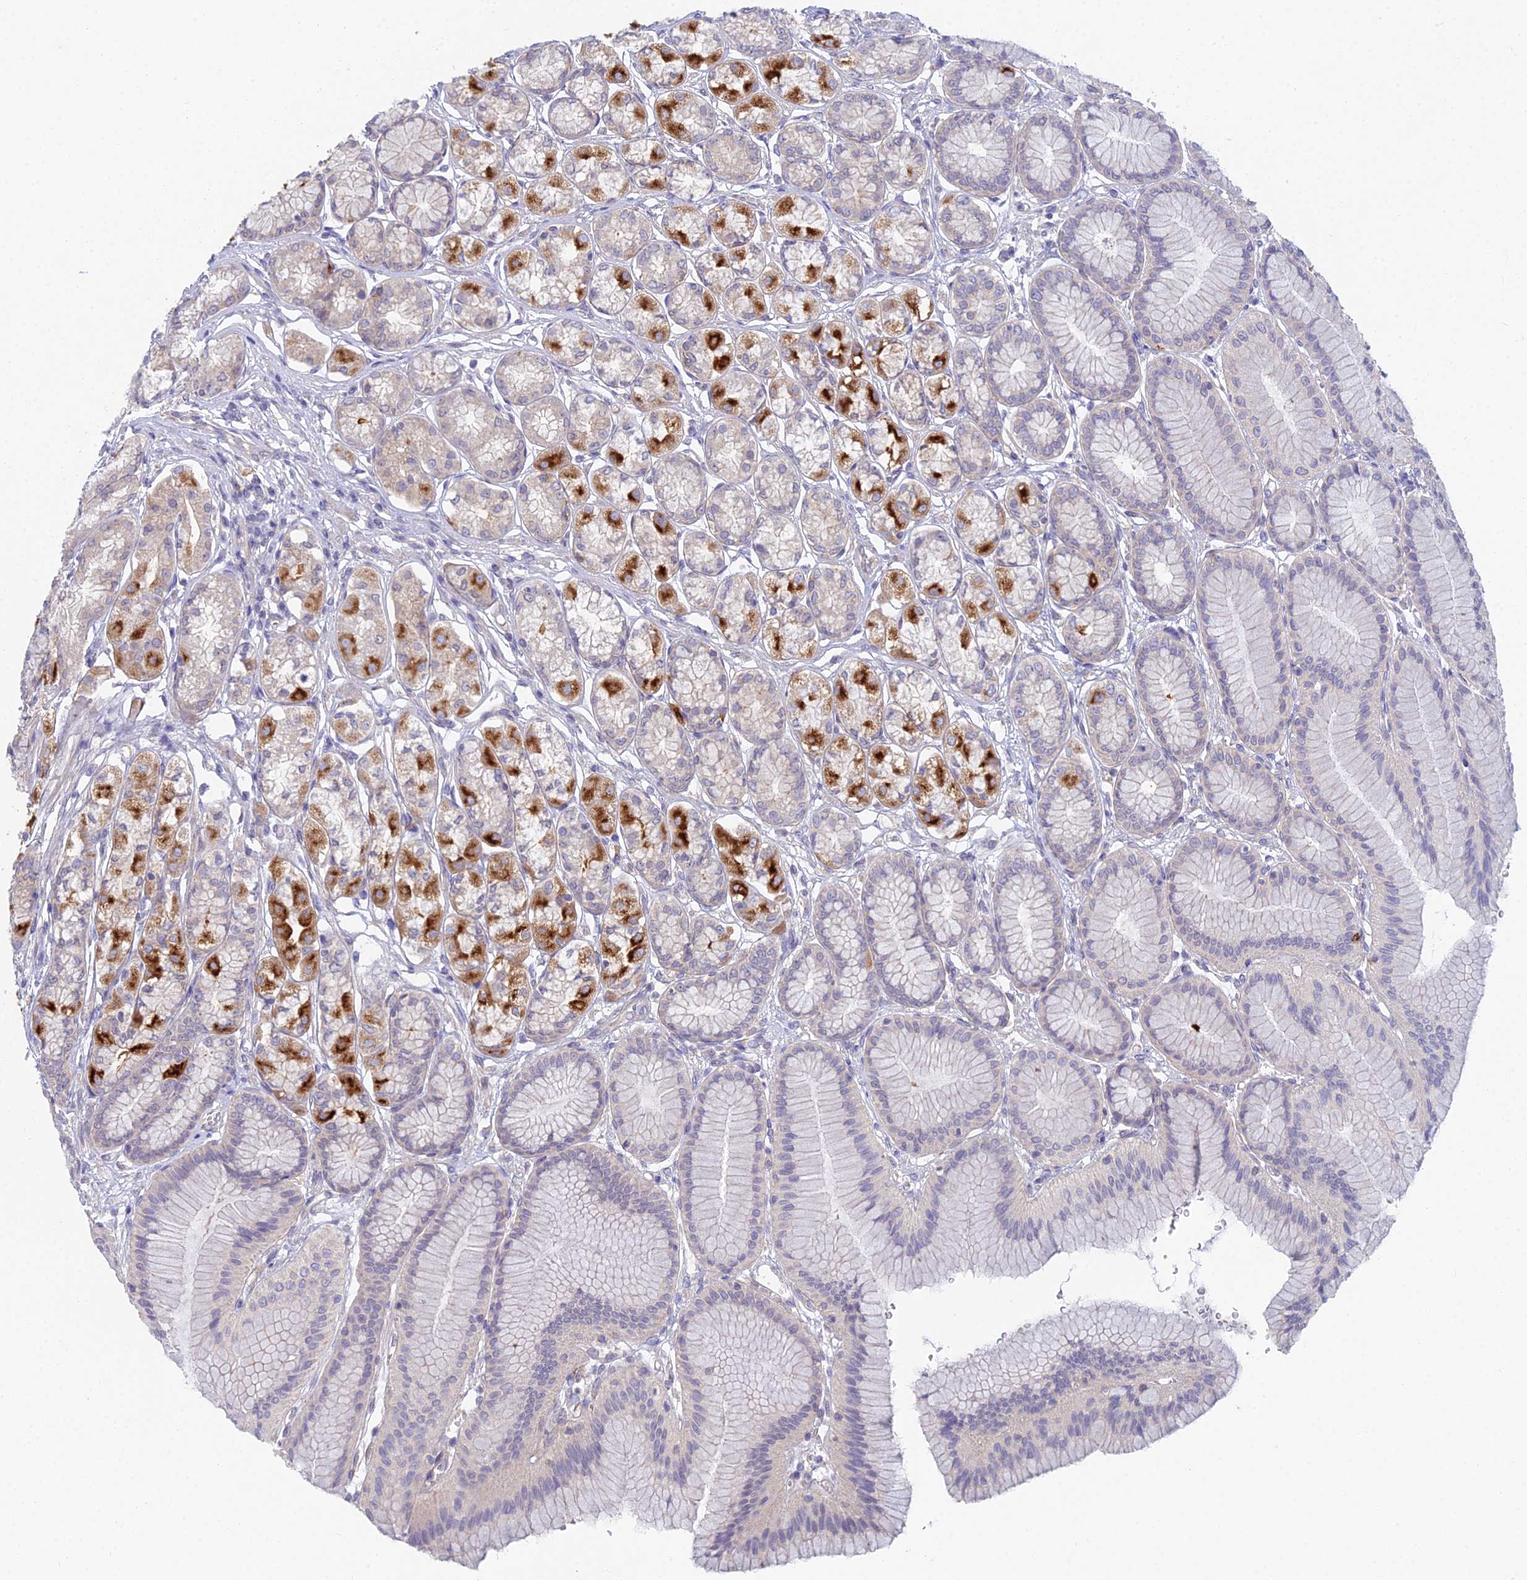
{"staining": {"intensity": "strong", "quantity": "25%-75%", "location": "cytoplasmic/membranous"}, "tissue": "stomach", "cell_type": "Glandular cells", "image_type": "normal", "snomed": [{"axis": "morphology", "description": "Normal tissue, NOS"}, {"axis": "morphology", "description": "Adenocarcinoma, NOS"}, {"axis": "morphology", "description": "Adenocarcinoma, High grade"}, {"axis": "topography", "description": "Stomach, upper"}, {"axis": "topography", "description": "Stomach"}], "caption": "Immunohistochemistry (IHC) of unremarkable stomach exhibits high levels of strong cytoplasmic/membranous positivity in approximately 25%-75% of glandular cells. Immunohistochemistry (IHC) stains the protein in brown and the nuclei are stained blue.", "gene": "METTL26", "patient": {"sex": "female", "age": 65}}